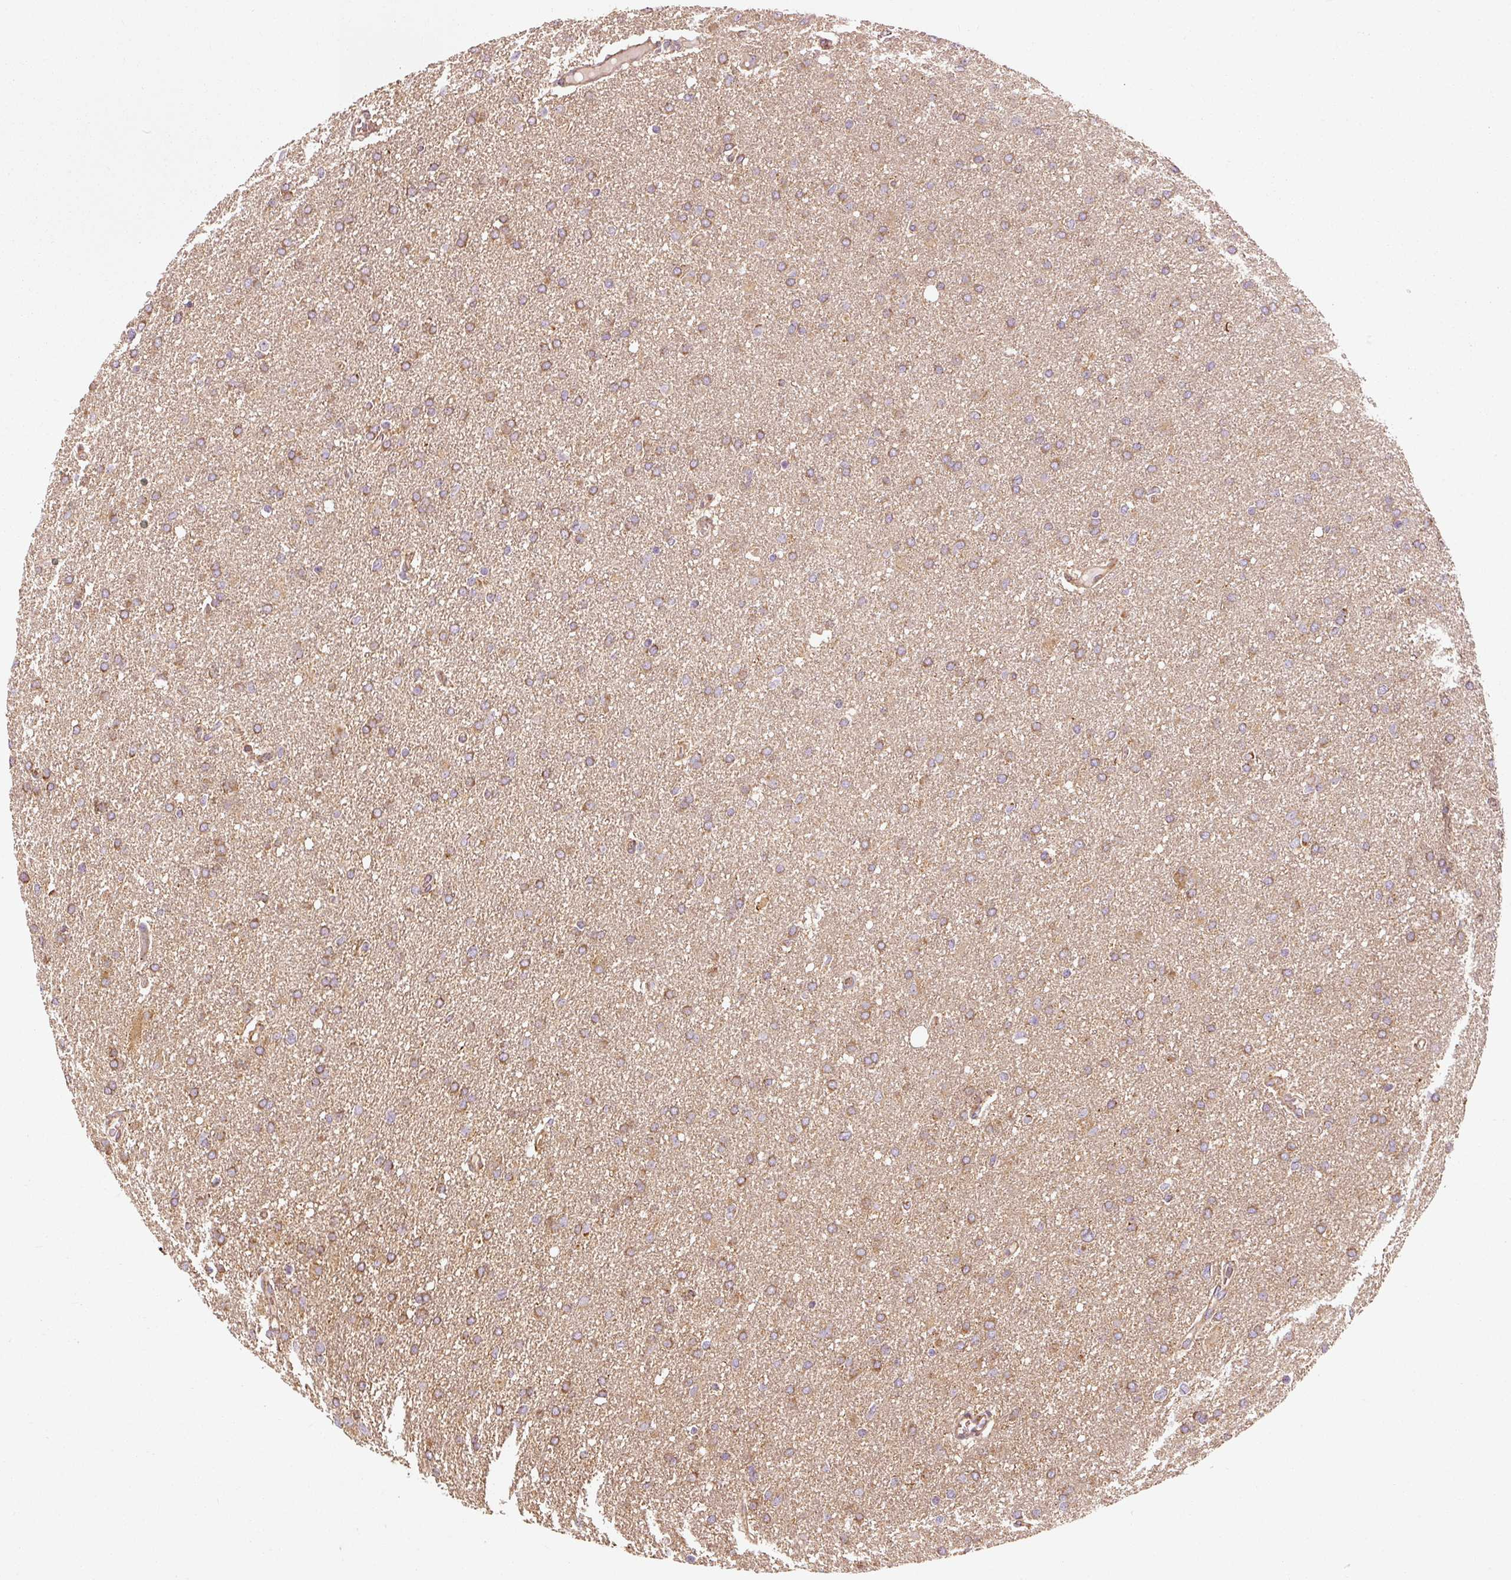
{"staining": {"intensity": "moderate", "quantity": ">75%", "location": "cytoplasmic/membranous"}, "tissue": "glioma", "cell_type": "Tumor cells", "image_type": "cancer", "snomed": [{"axis": "morphology", "description": "Glioma, malignant, High grade"}, {"axis": "topography", "description": "Cerebral cortex"}], "caption": "Protein staining shows moderate cytoplasmic/membranous positivity in about >75% of tumor cells in high-grade glioma (malignant).", "gene": "ISCU", "patient": {"sex": "female", "age": 36}}